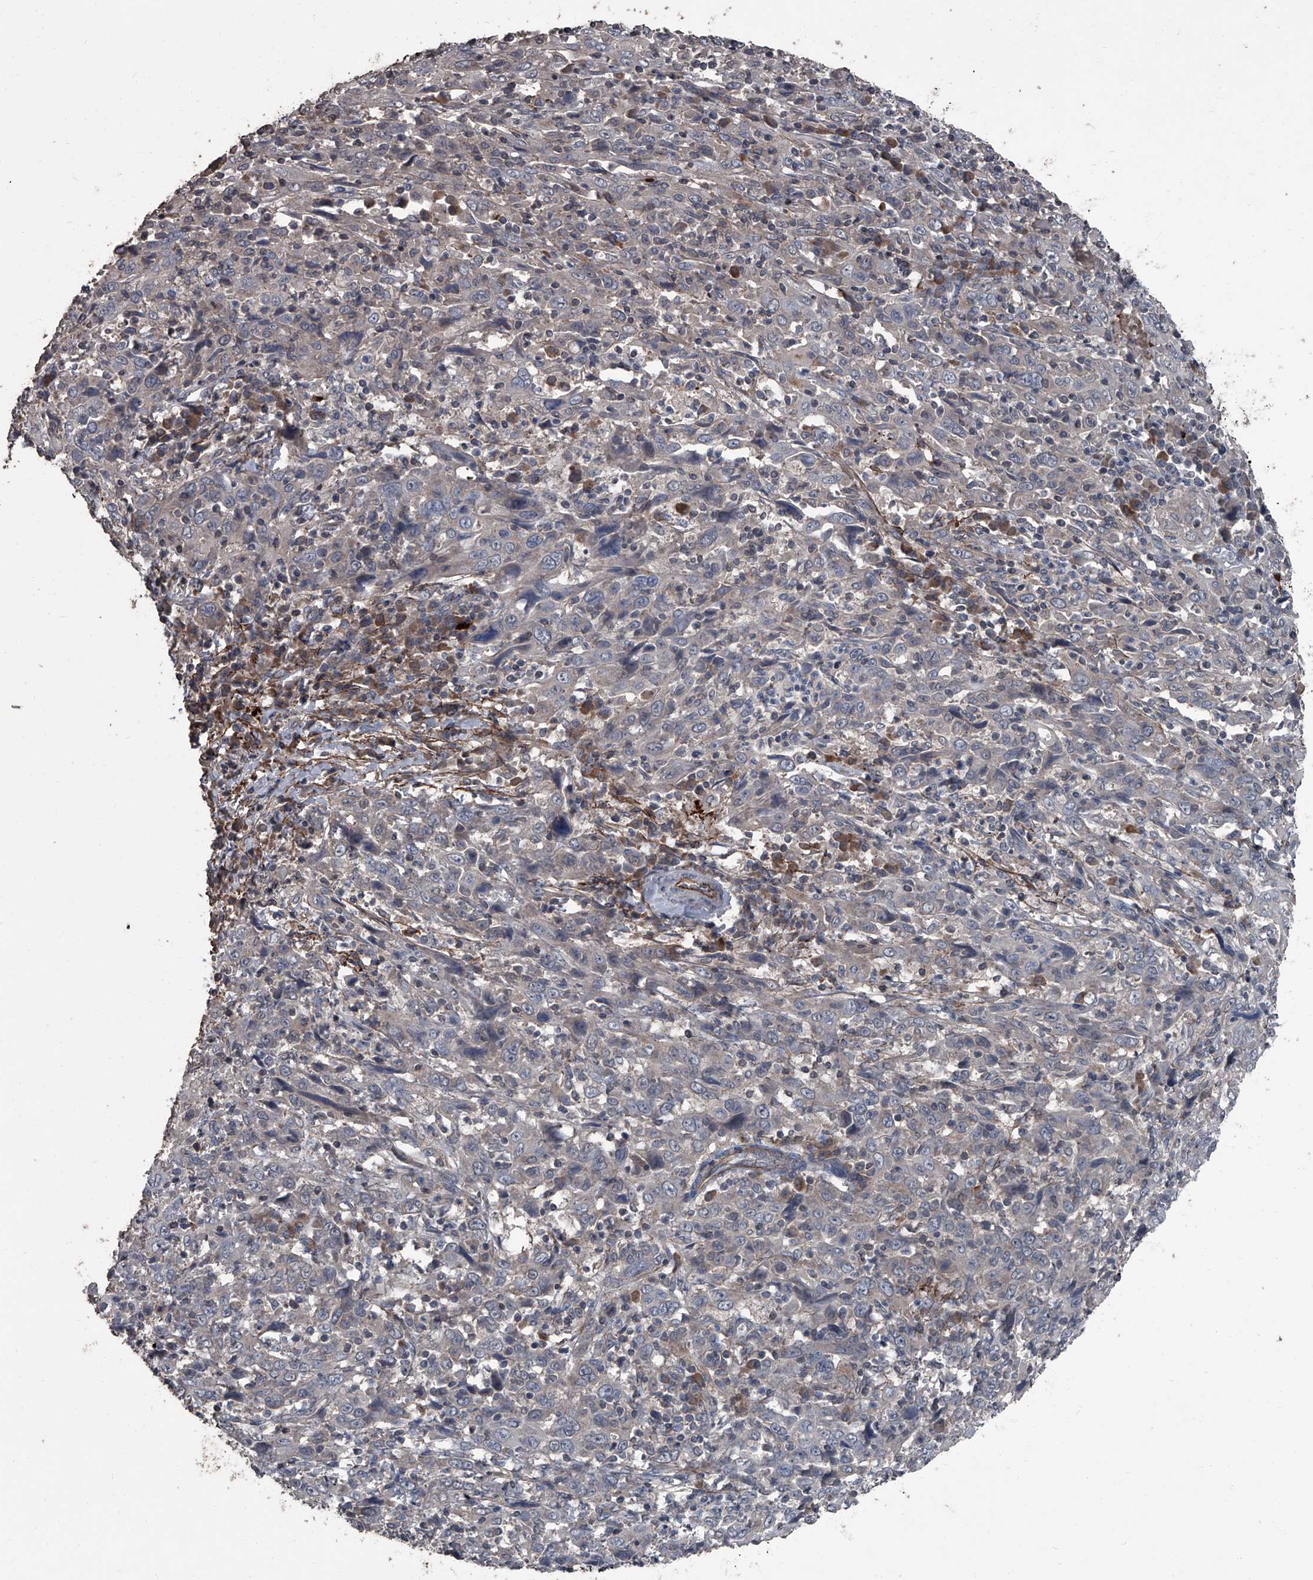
{"staining": {"intensity": "negative", "quantity": "none", "location": "none"}, "tissue": "cervical cancer", "cell_type": "Tumor cells", "image_type": "cancer", "snomed": [{"axis": "morphology", "description": "Squamous cell carcinoma, NOS"}, {"axis": "topography", "description": "Cervix"}], "caption": "DAB (3,3'-diaminobenzidine) immunohistochemical staining of cervical squamous cell carcinoma shows no significant staining in tumor cells. (Stains: DAB (3,3'-diaminobenzidine) immunohistochemistry (IHC) with hematoxylin counter stain, Microscopy: brightfield microscopy at high magnification).", "gene": "OARD1", "patient": {"sex": "female", "age": 46}}